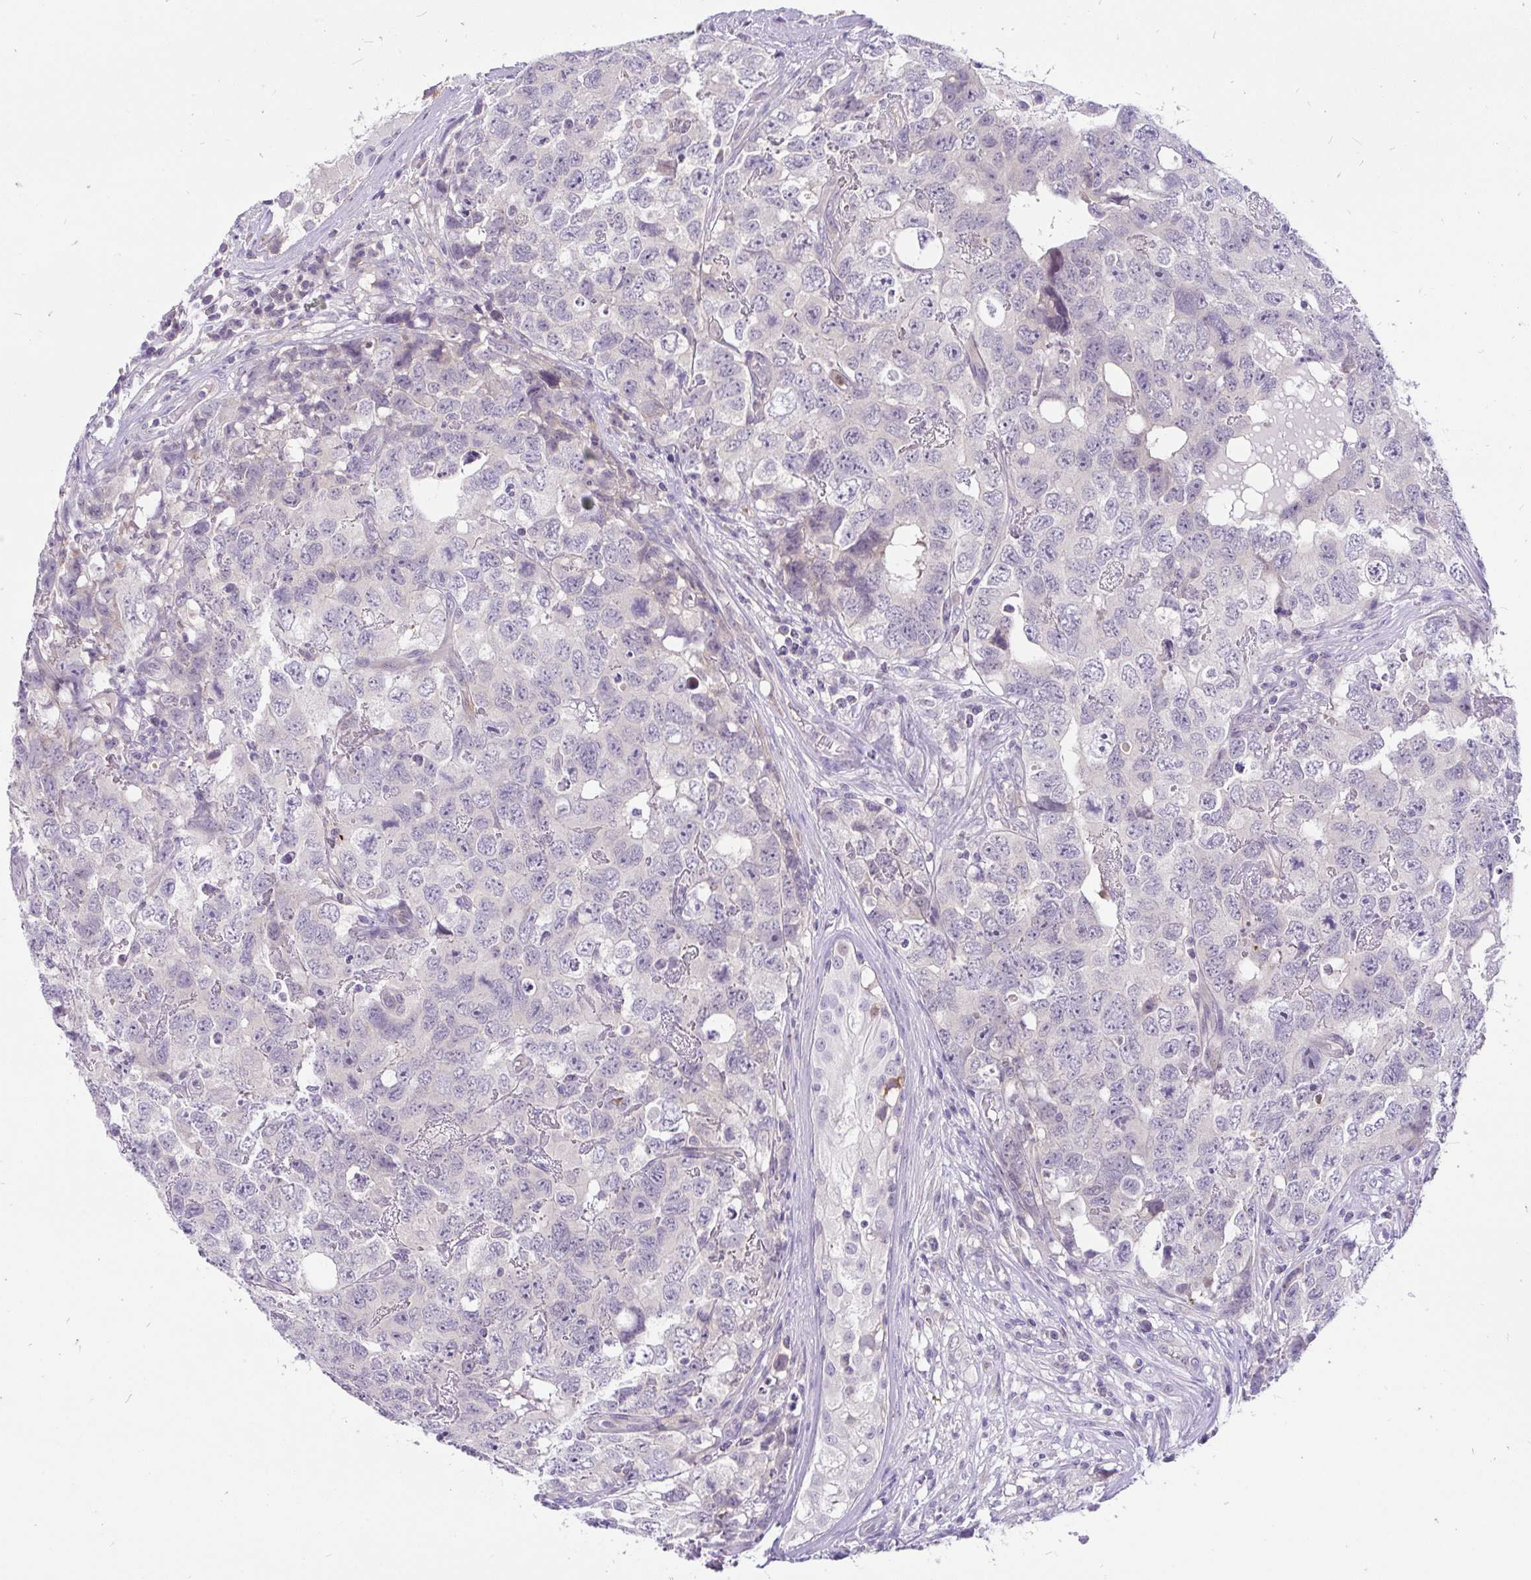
{"staining": {"intensity": "negative", "quantity": "none", "location": "none"}, "tissue": "testis cancer", "cell_type": "Tumor cells", "image_type": "cancer", "snomed": [{"axis": "morphology", "description": "Carcinoma, Embryonal, NOS"}, {"axis": "topography", "description": "Testis"}], "caption": "Immunohistochemical staining of testis cancer (embryonal carcinoma) reveals no significant positivity in tumor cells.", "gene": "KIAA2013", "patient": {"sex": "male", "age": 22}}